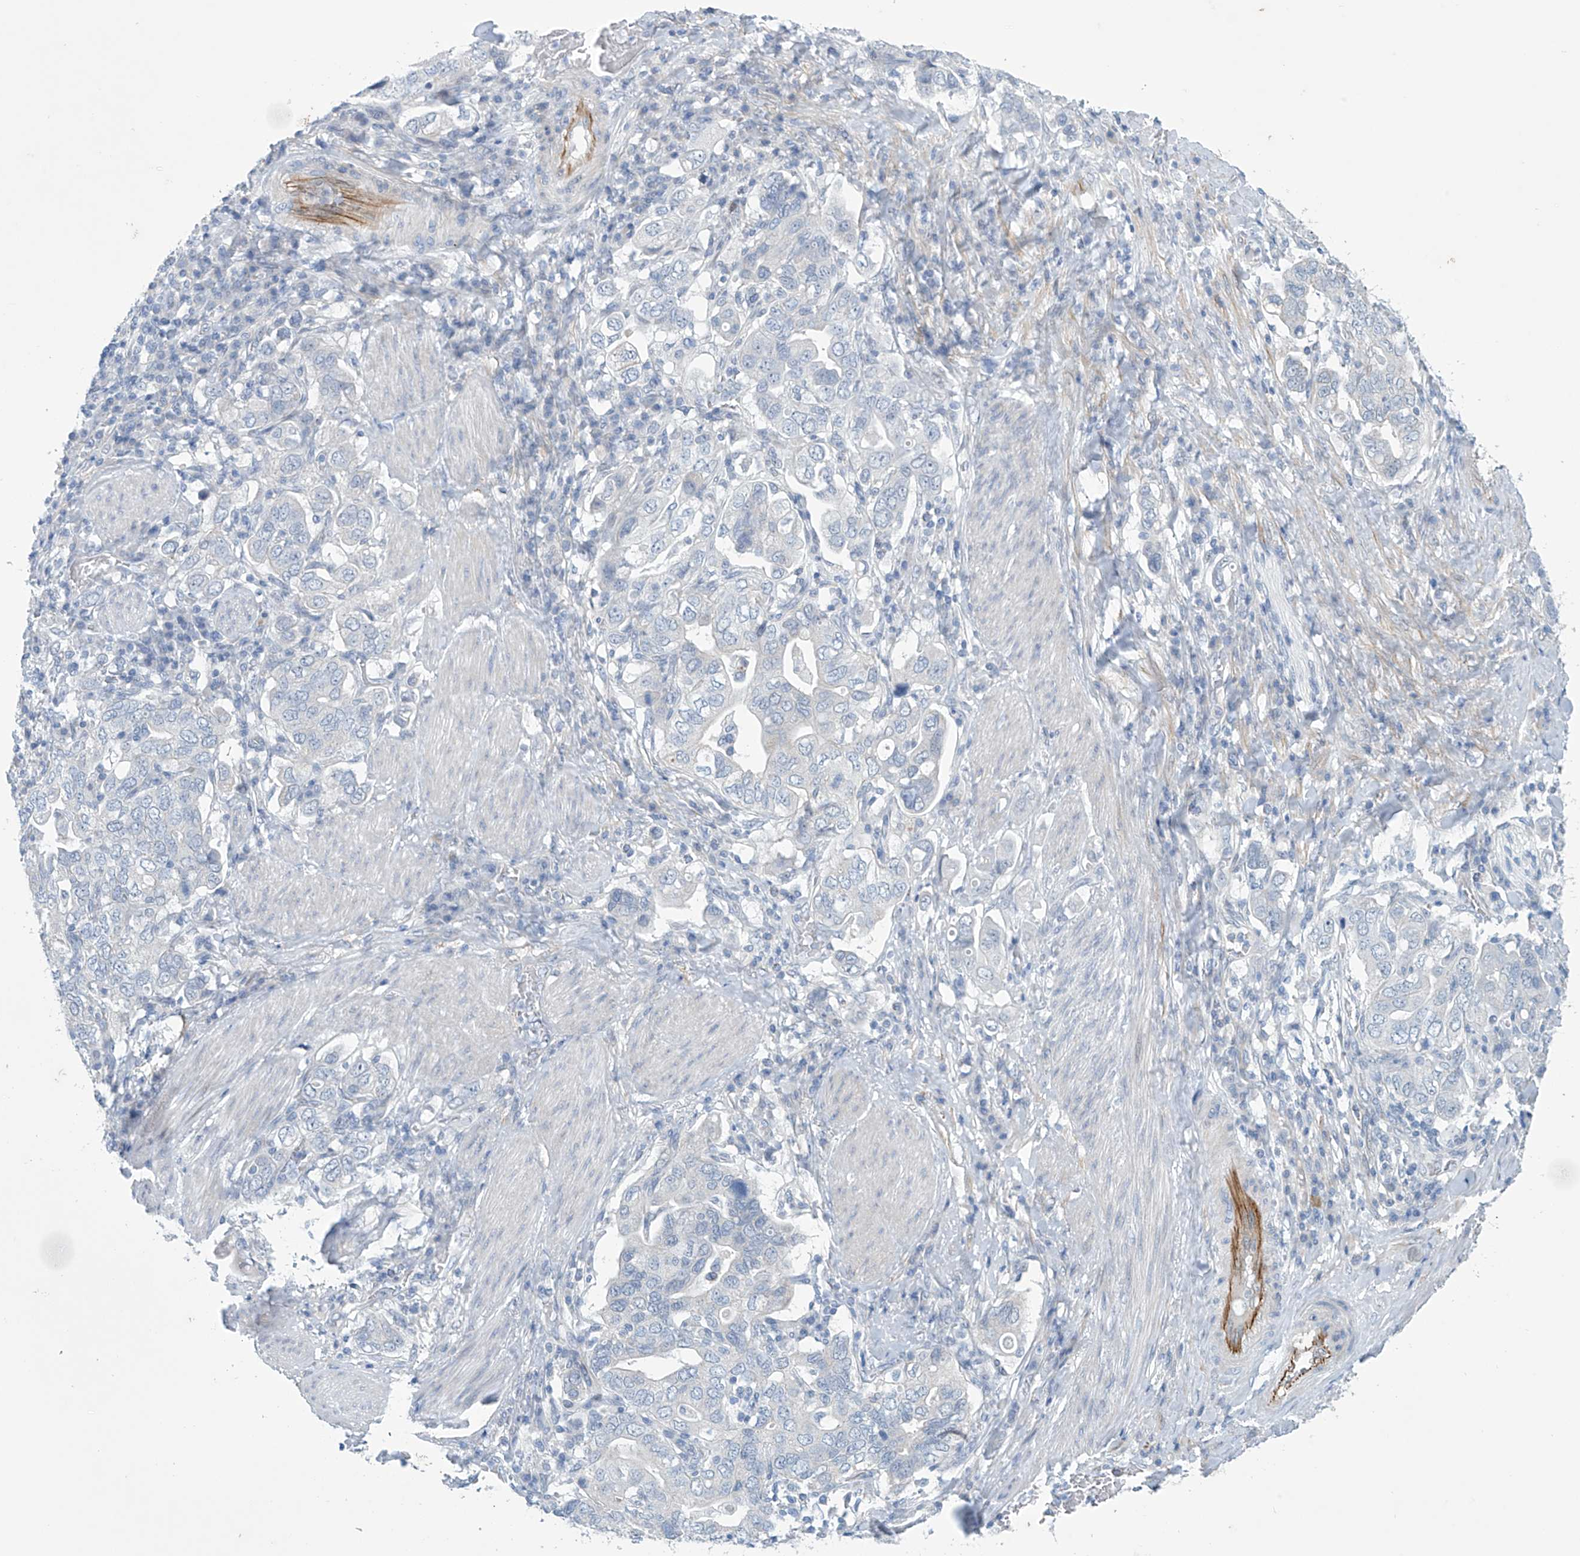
{"staining": {"intensity": "negative", "quantity": "none", "location": "none"}, "tissue": "stomach cancer", "cell_type": "Tumor cells", "image_type": "cancer", "snomed": [{"axis": "morphology", "description": "Adenocarcinoma, NOS"}, {"axis": "topography", "description": "Stomach, upper"}], "caption": "The immunohistochemistry (IHC) image has no significant staining in tumor cells of stomach cancer (adenocarcinoma) tissue. The staining is performed using DAB (3,3'-diaminobenzidine) brown chromogen with nuclei counter-stained in using hematoxylin.", "gene": "SLC35A5", "patient": {"sex": "male", "age": 62}}